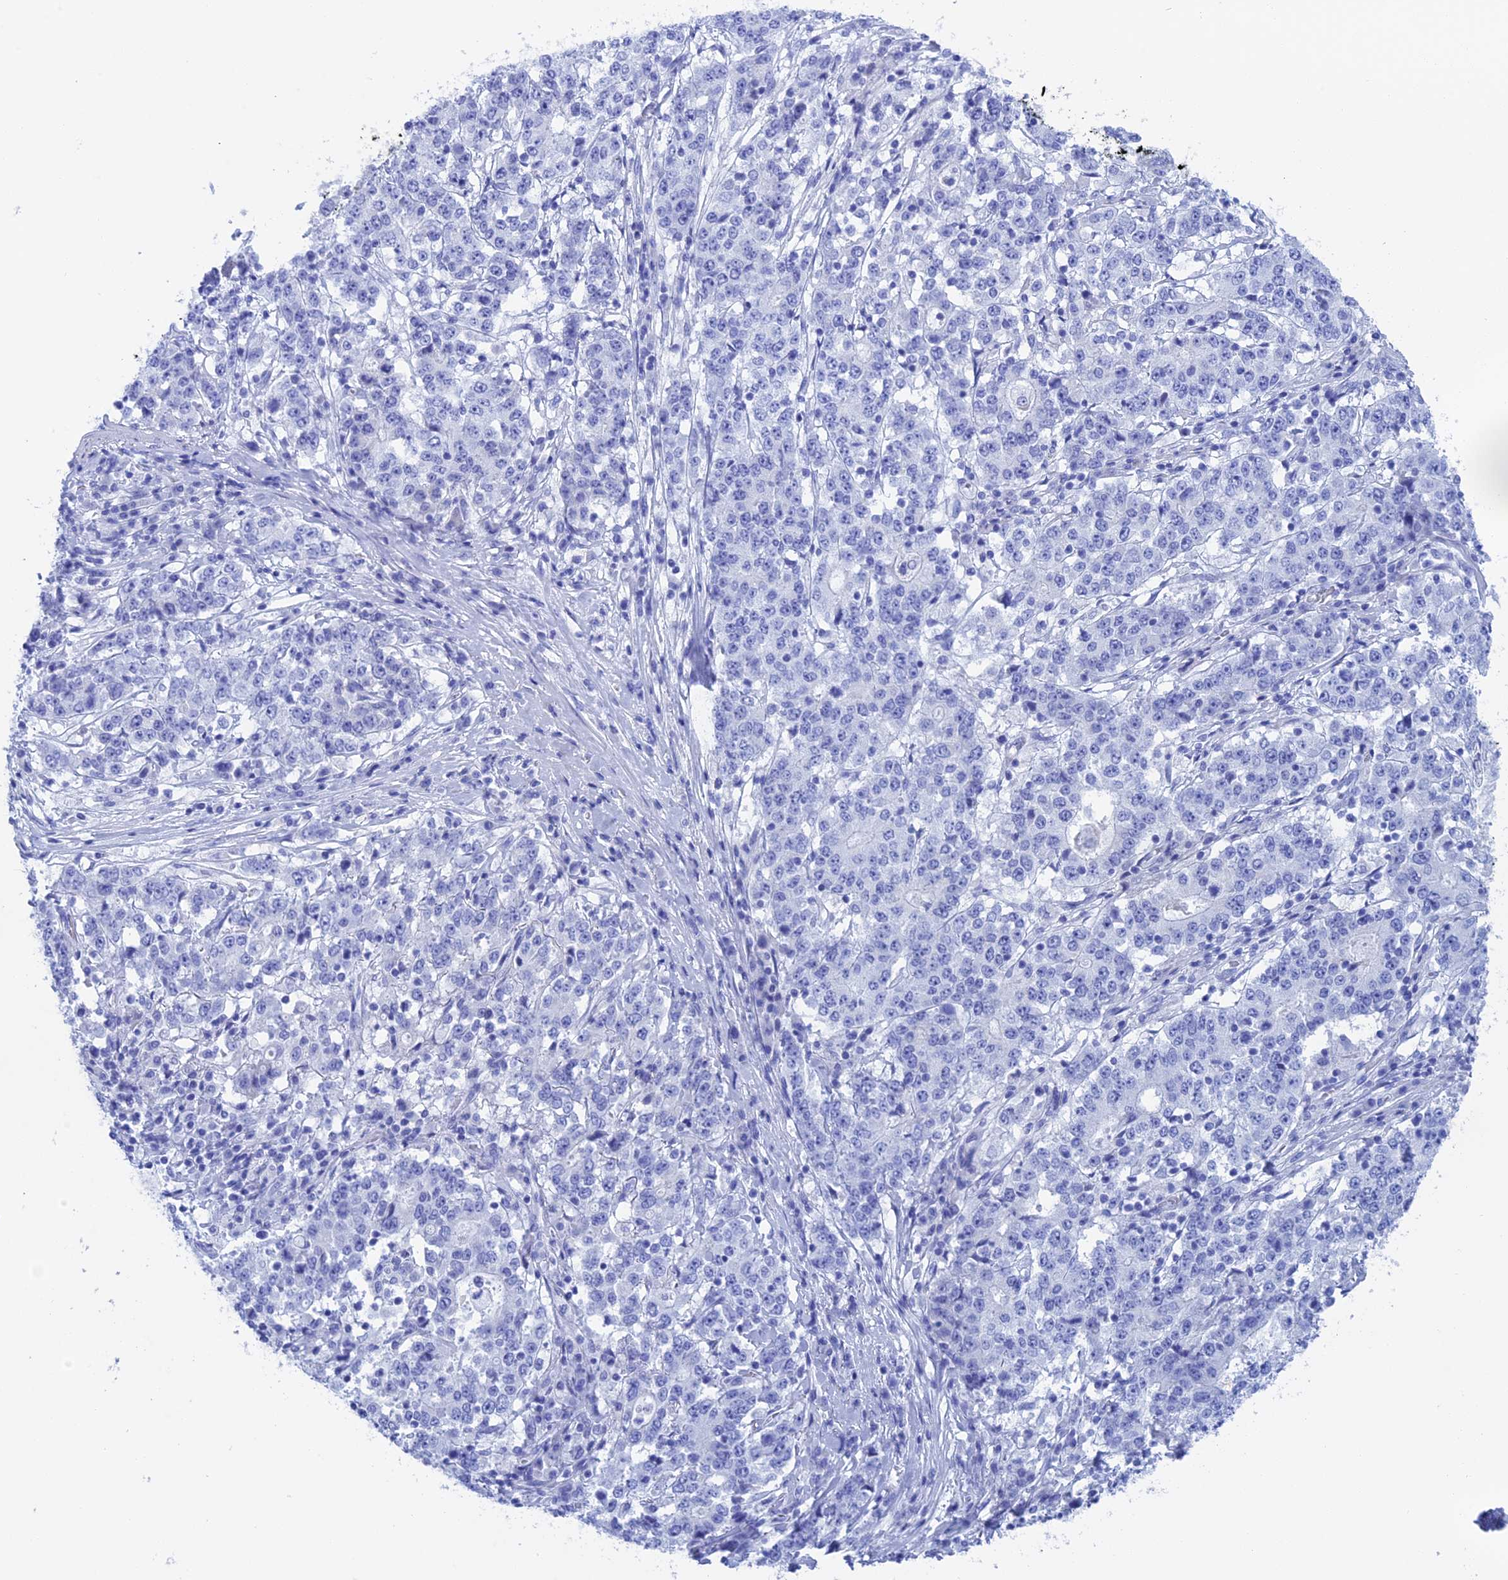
{"staining": {"intensity": "negative", "quantity": "none", "location": "none"}, "tissue": "stomach cancer", "cell_type": "Tumor cells", "image_type": "cancer", "snomed": [{"axis": "morphology", "description": "Adenocarcinoma, NOS"}, {"axis": "topography", "description": "Stomach"}], "caption": "A micrograph of adenocarcinoma (stomach) stained for a protein demonstrates no brown staining in tumor cells.", "gene": "ERICH4", "patient": {"sex": "male", "age": 59}}